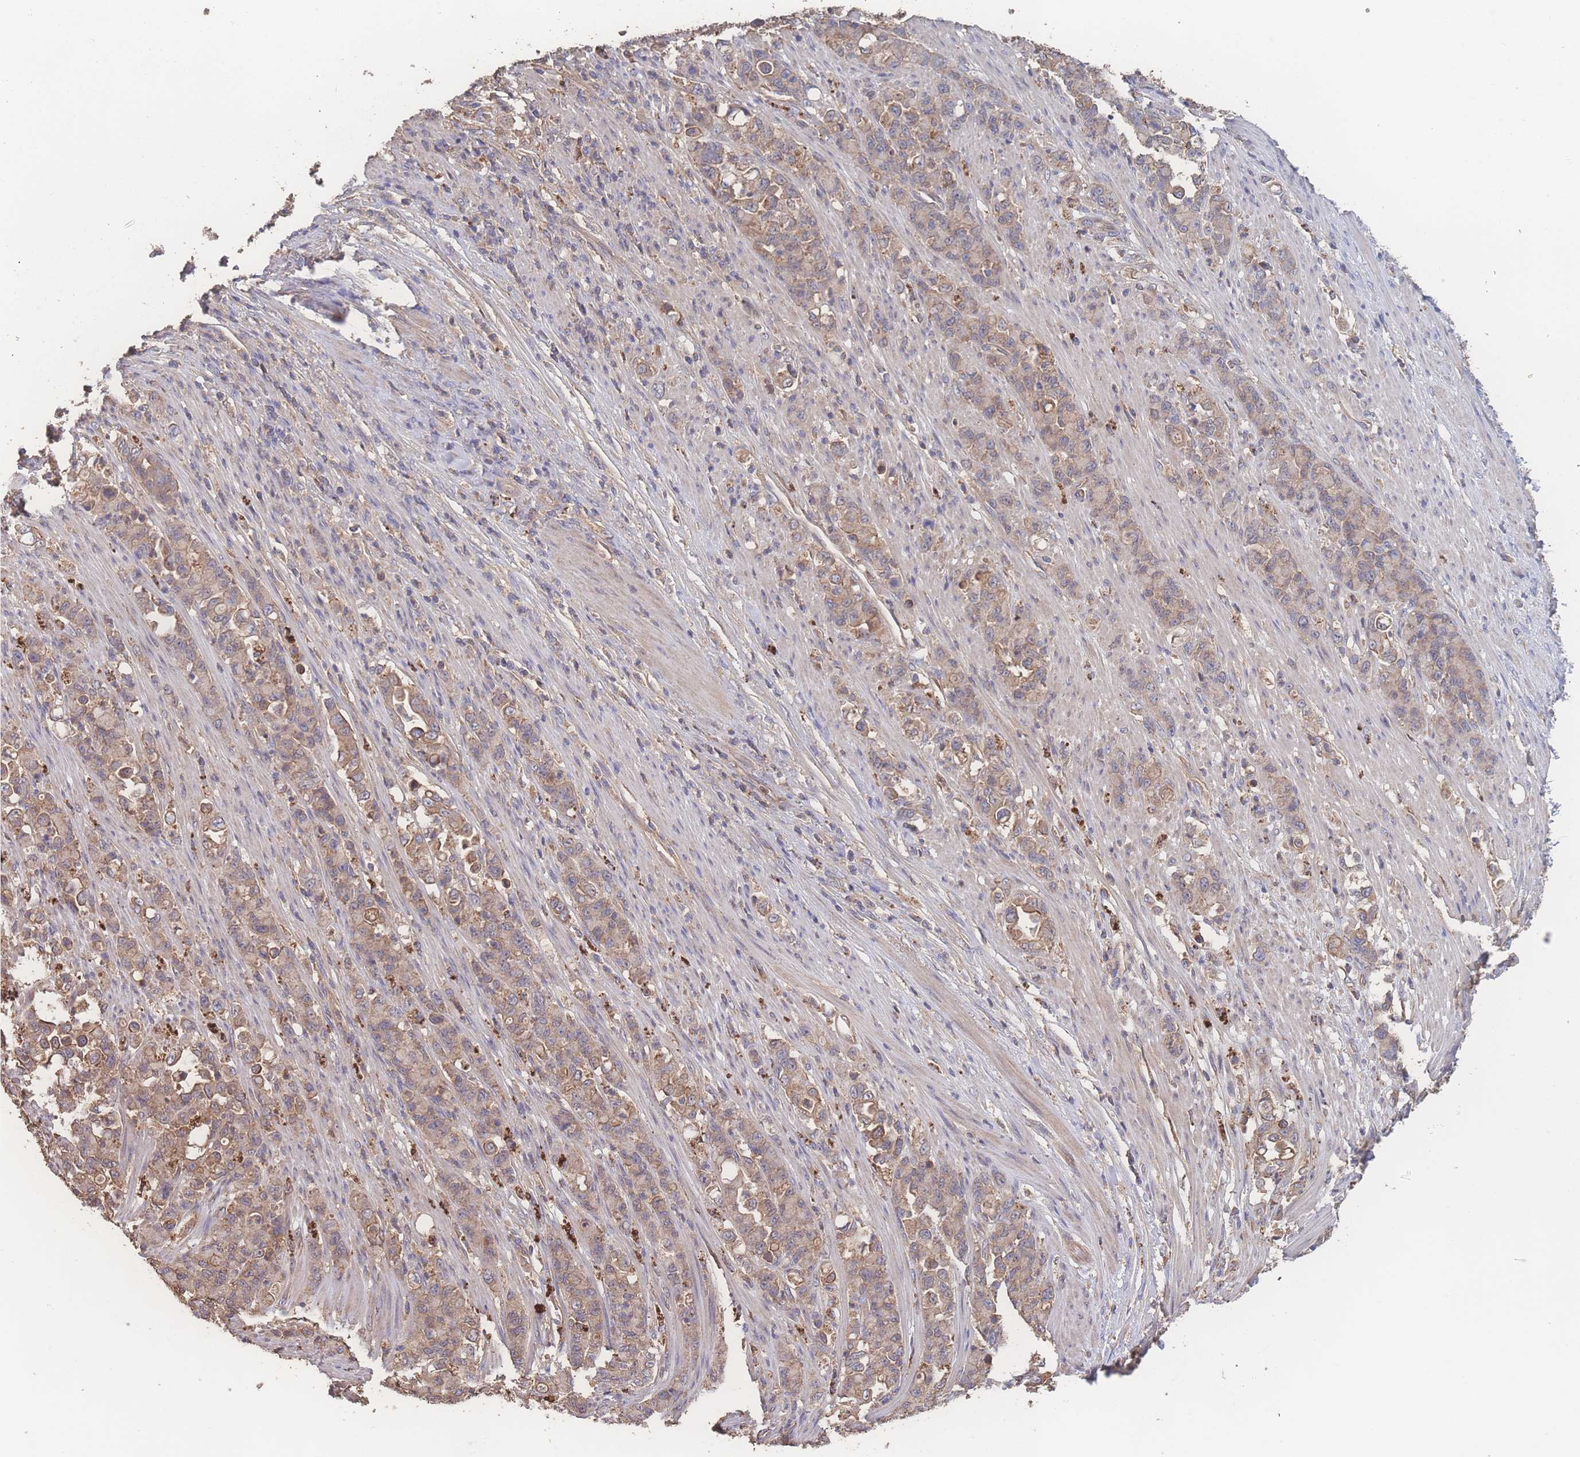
{"staining": {"intensity": "moderate", "quantity": "25%-75%", "location": "cytoplasmic/membranous"}, "tissue": "stomach cancer", "cell_type": "Tumor cells", "image_type": "cancer", "snomed": [{"axis": "morphology", "description": "Normal tissue, NOS"}, {"axis": "morphology", "description": "Adenocarcinoma, NOS"}, {"axis": "topography", "description": "Stomach"}], "caption": "Brown immunohistochemical staining in human stomach cancer shows moderate cytoplasmic/membranous staining in about 25%-75% of tumor cells.", "gene": "ATXN10", "patient": {"sex": "female", "age": 79}}